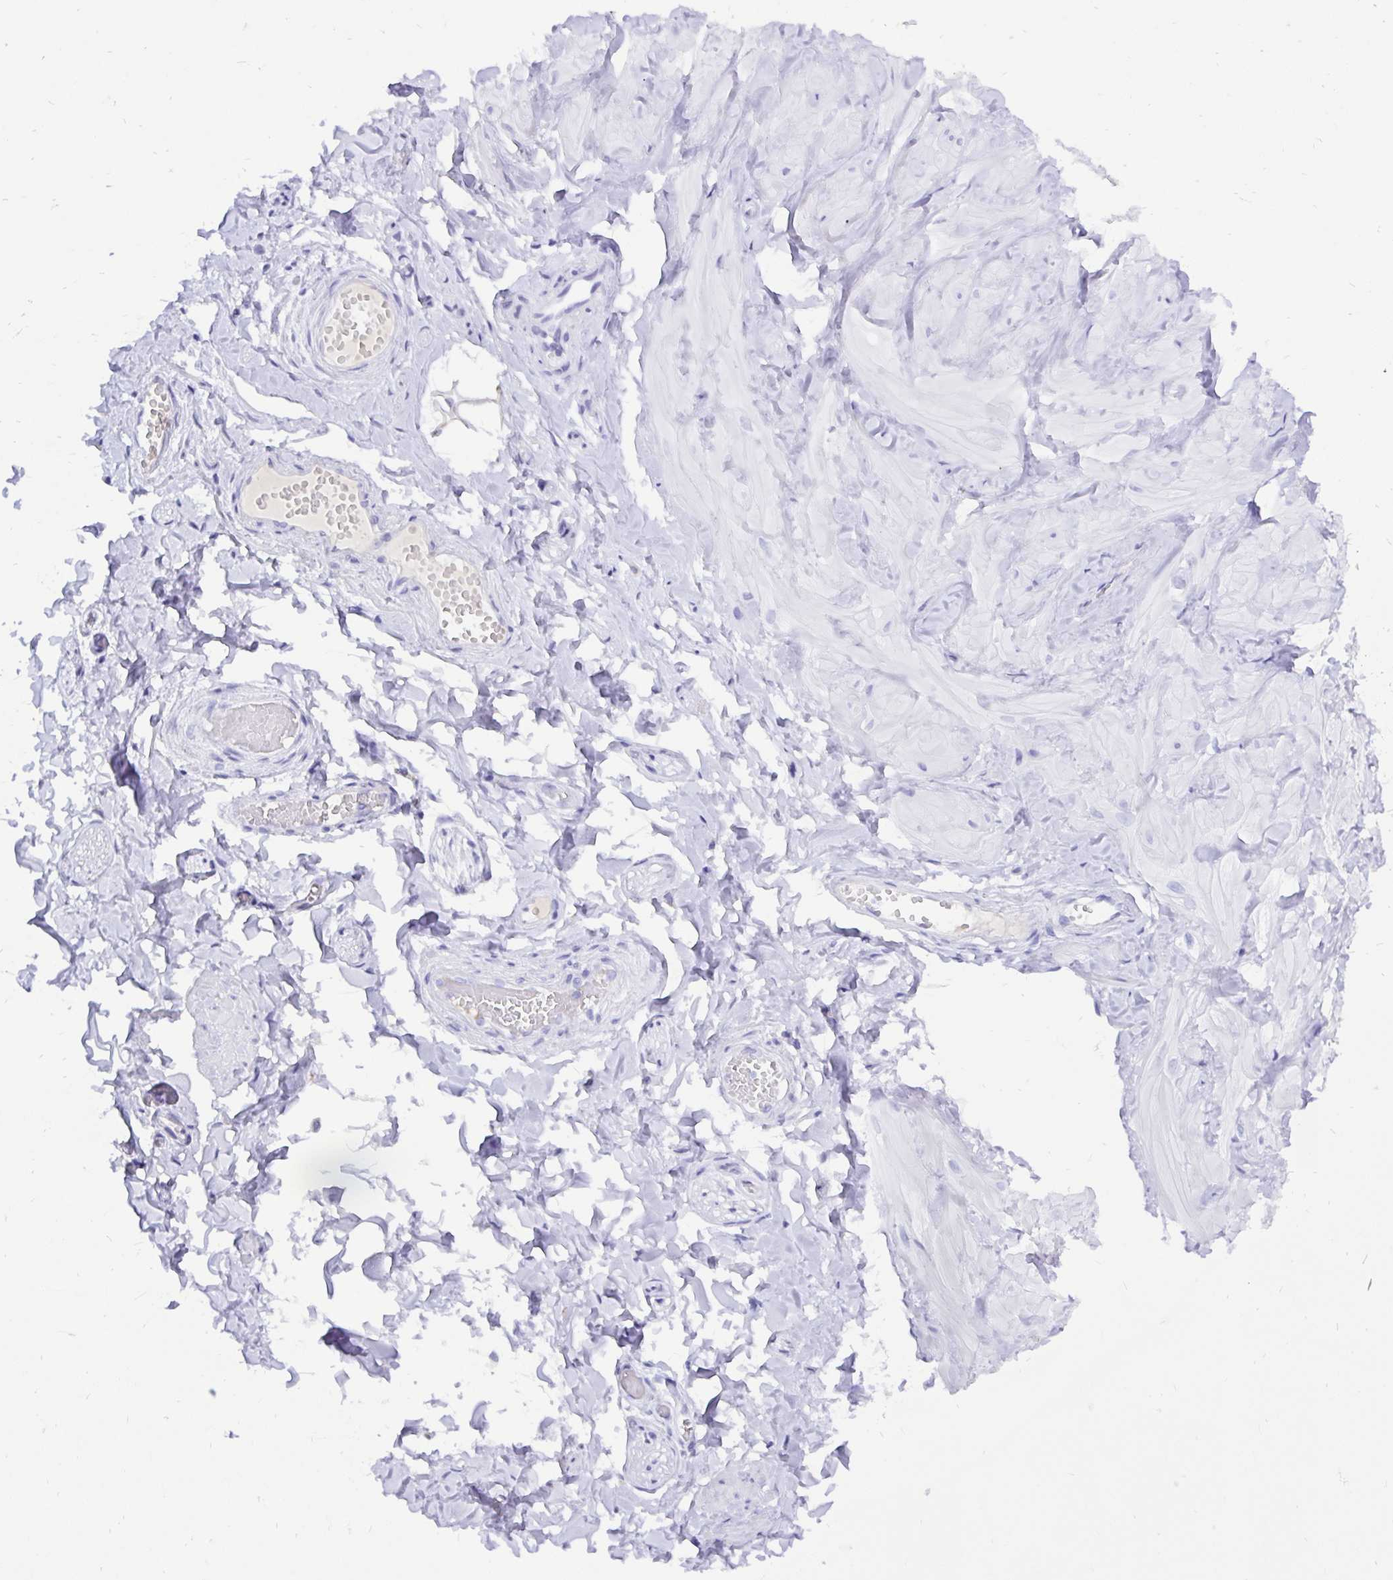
{"staining": {"intensity": "negative", "quantity": "none", "location": "none"}, "tissue": "adipose tissue", "cell_type": "Adipocytes", "image_type": "normal", "snomed": [{"axis": "morphology", "description": "Normal tissue, NOS"}, {"axis": "topography", "description": "Soft tissue"}, {"axis": "topography", "description": "Adipose tissue"}, {"axis": "topography", "description": "Vascular tissue"}, {"axis": "topography", "description": "Peripheral nerve tissue"}], "caption": "This is a micrograph of IHC staining of benign adipose tissue, which shows no expression in adipocytes.", "gene": "KRT13", "patient": {"sex": "male", "age": 29}}